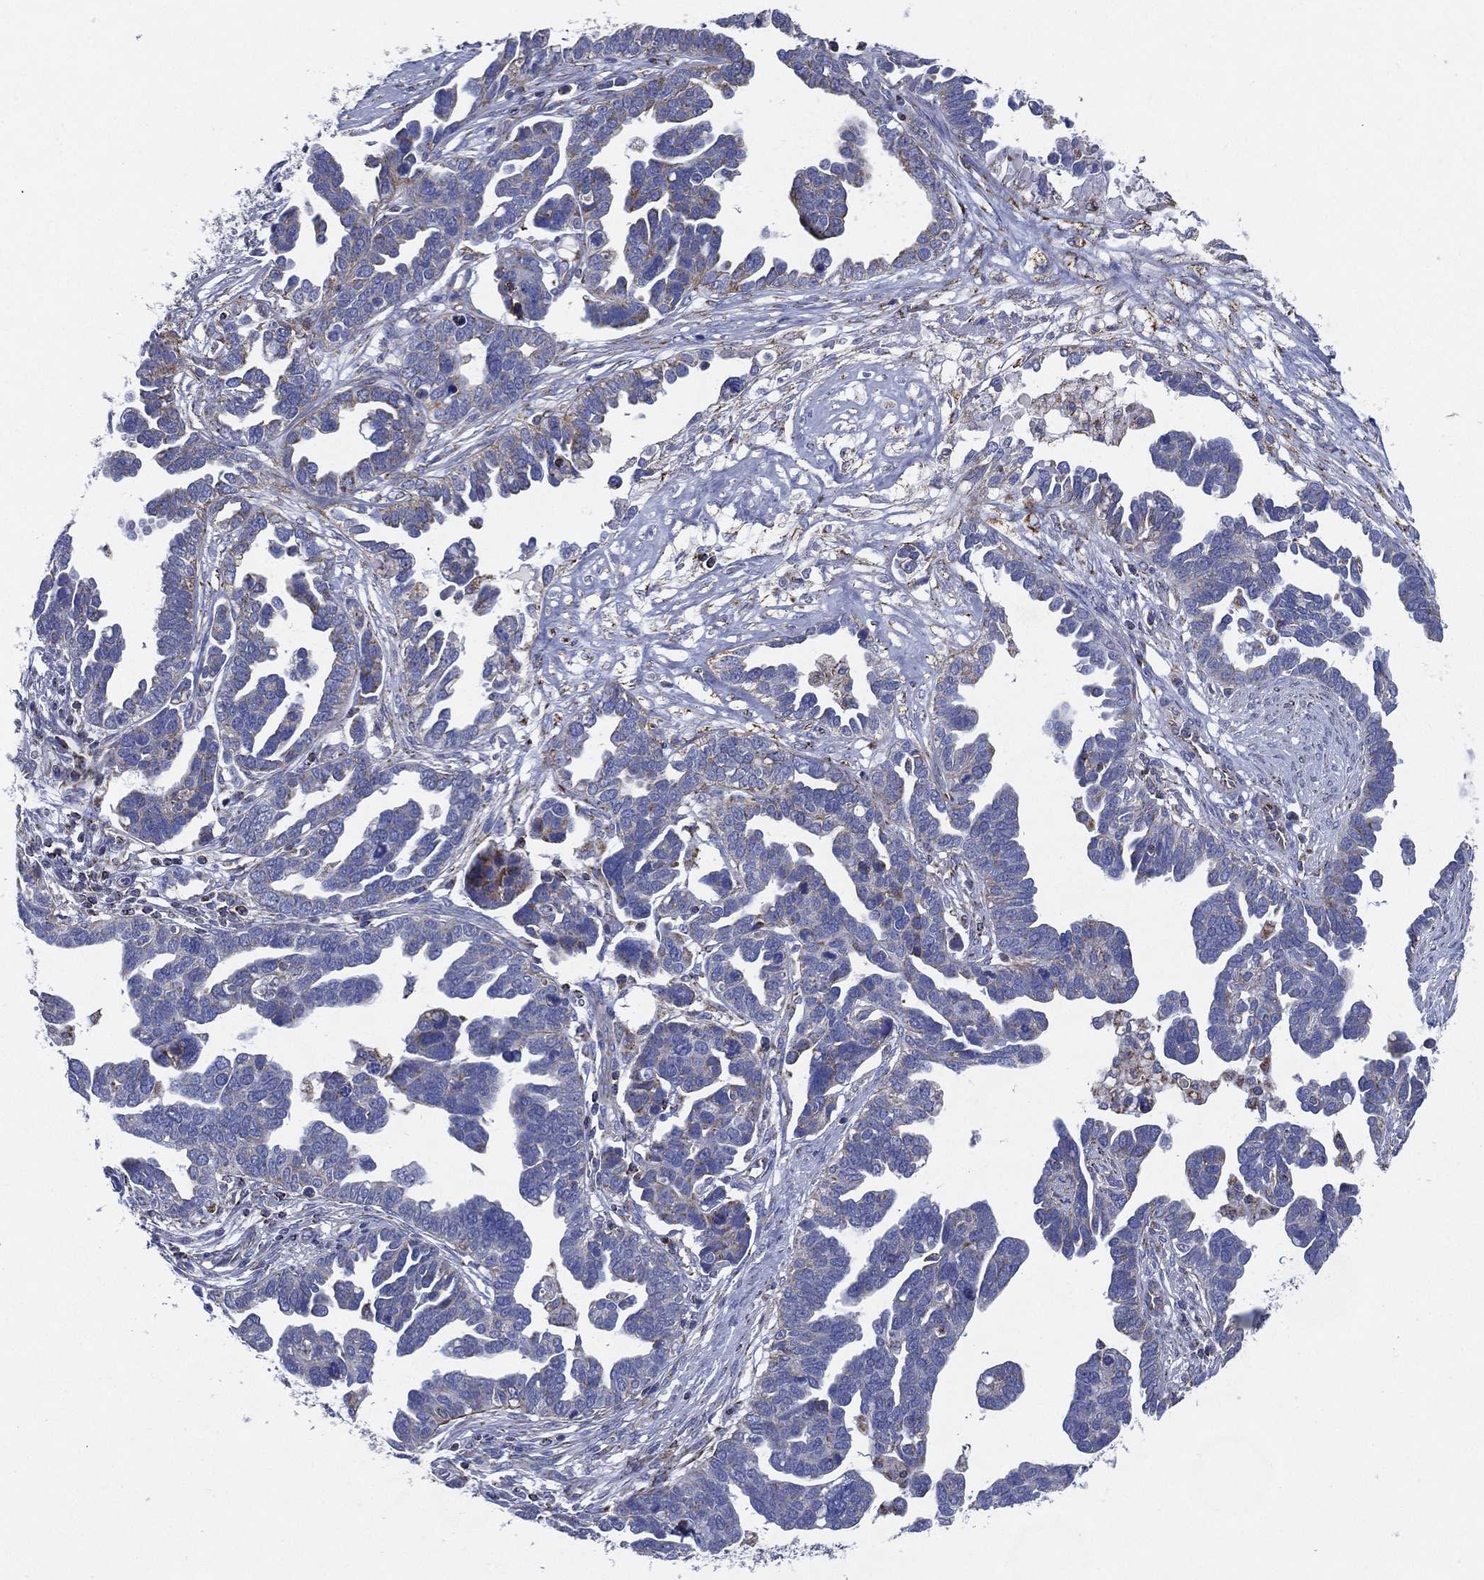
{"staining": {"intensity": "negative", "quantity": "none", "location": "none"}, "tissue": "ovarian cancer", "cell_type": "Tumor cells", "image_type": "cancer", "snomed": [{"axis": "morphology", "description": "Cystadenocarcinoma, serous, NOS"}, {"axis": "topography", "description": "Ovary"}], "caption": "High magnification brightfield microscopy of ovarian serous cystadenocarcinoma stained with DAB (brown) and counterstained with hematoxylin (blue): tumor cells show no significant expression.", "gene": "SFXN1", "patient": {"sex": "female", "age": 54}}